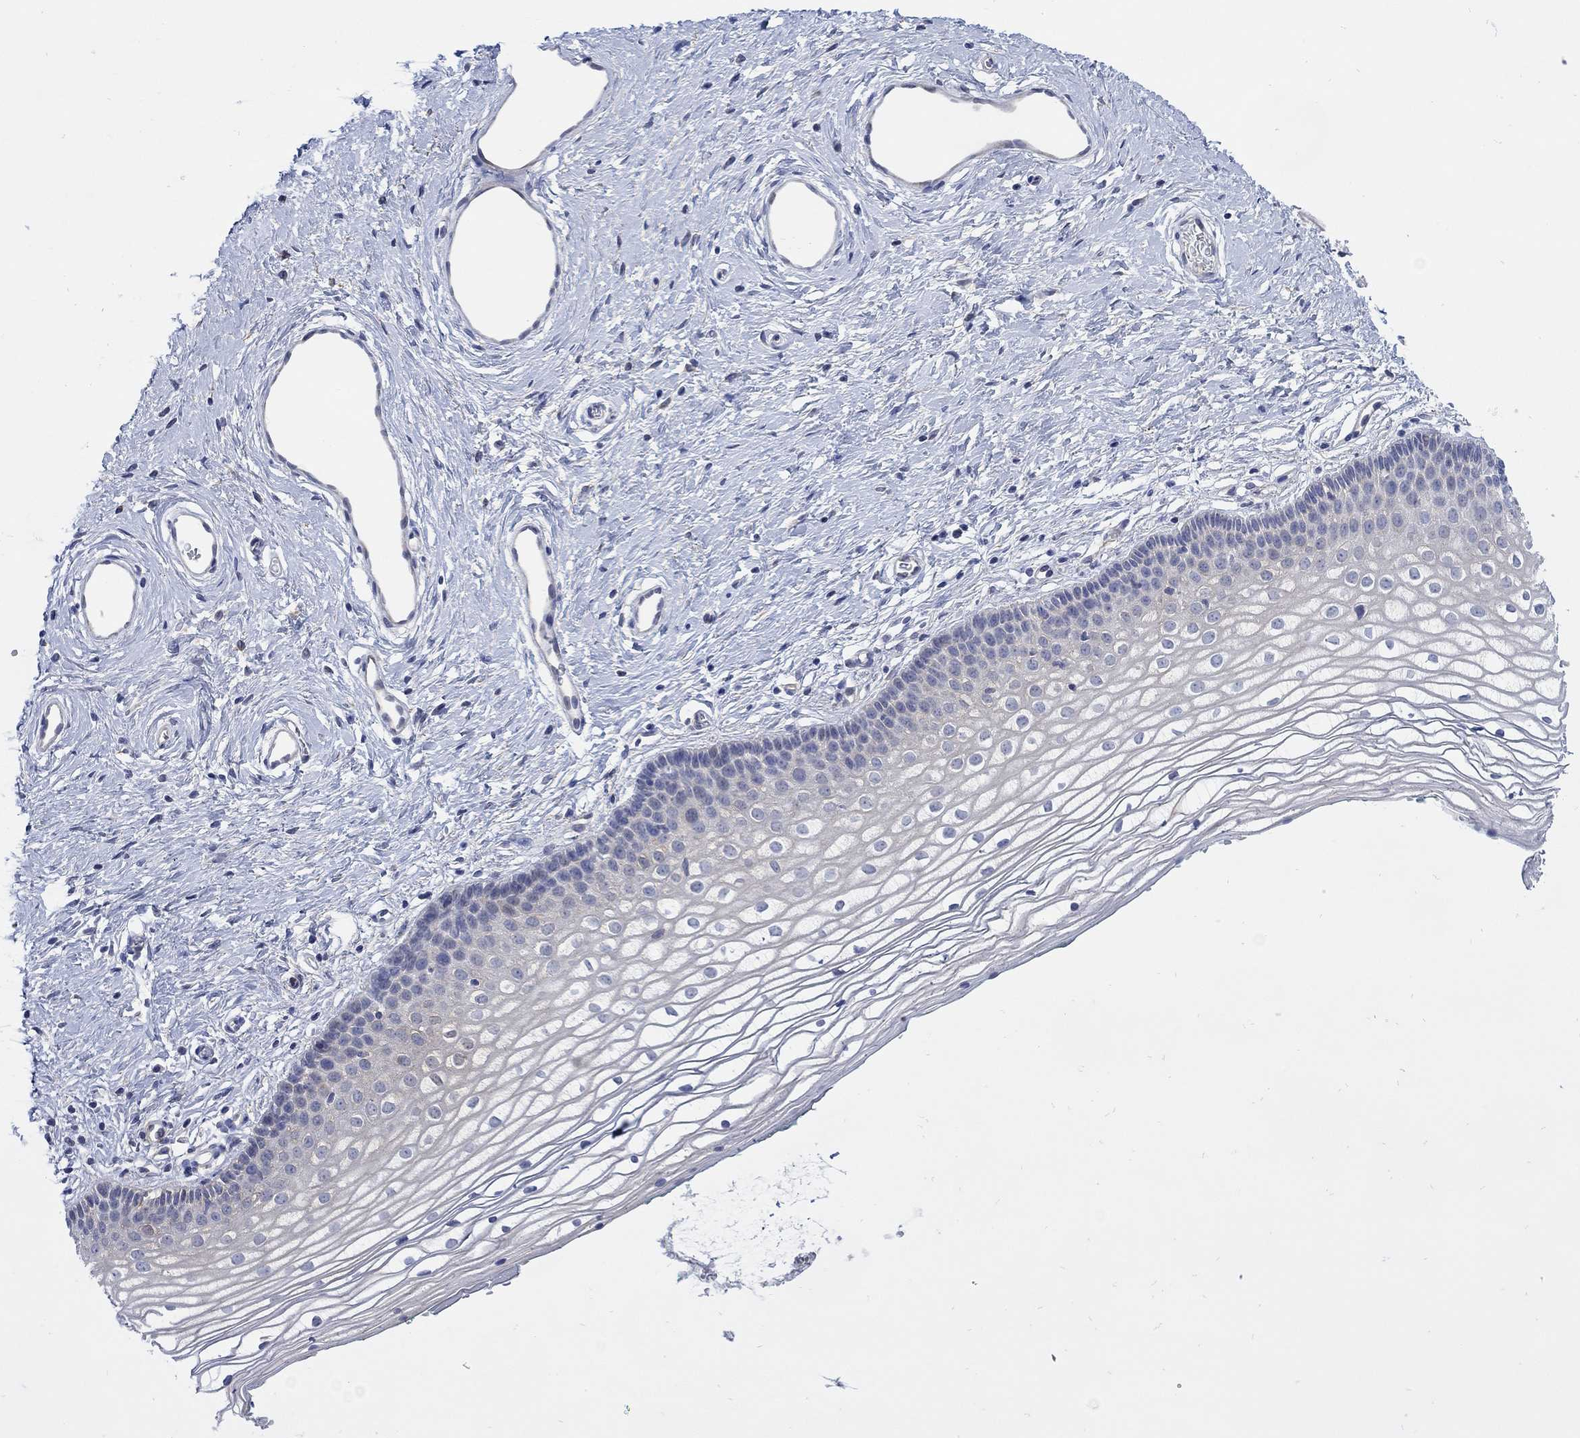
{"staining": {"intensity": "negative", "quantity": "none", "location": "none"}, "tissue": "vagina", "cell_type": "Squamous epithelial cells", "image_type": "normal", "snomed": [{"axis": "morphology", "description": "Normal tissue, NOS"}, {"axis": "topography", "description": "Vagina"}], "caption": "The histopathology image shows no significant staining in squamous epithelial cells of vagina.", "gene": "TEKT3", "patient": {"sex": "female", "age": 36}}